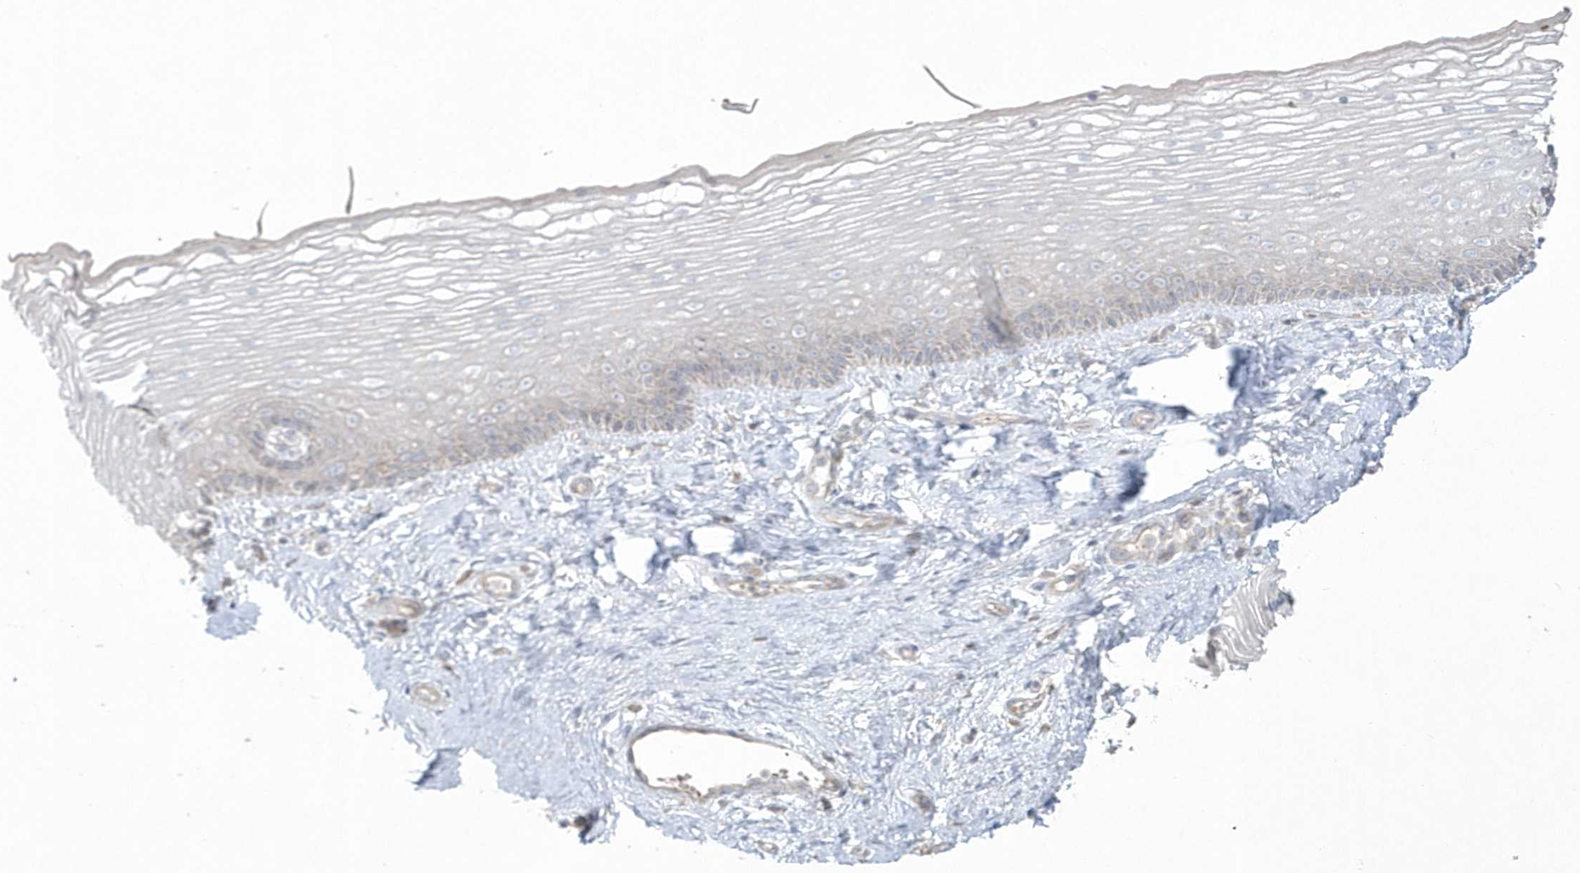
{"staining": {"intensity": "negative", "quantity": "none", "location": "none"}, "tissue": "vagina", "cell_type": "Squamous epithelial cells", "image_type": "normal", "snomed": [{"axis": "morphology", "description": "Normal tissue, NOS"}, {"axis": "topography", "description": "Vagina"}], "caption": "Squamous epithelial cells show no significant protein positivity in normal vagina. The staining was performed using DAB (3,3'-diaminobenzidine) to visualize the protein expression in brown, while the nuclei were stained in blue with hematoxylin (Magnification: 20x).", "gene": "BLTP3A", "patient": {"sex": "female", "age": 46}}